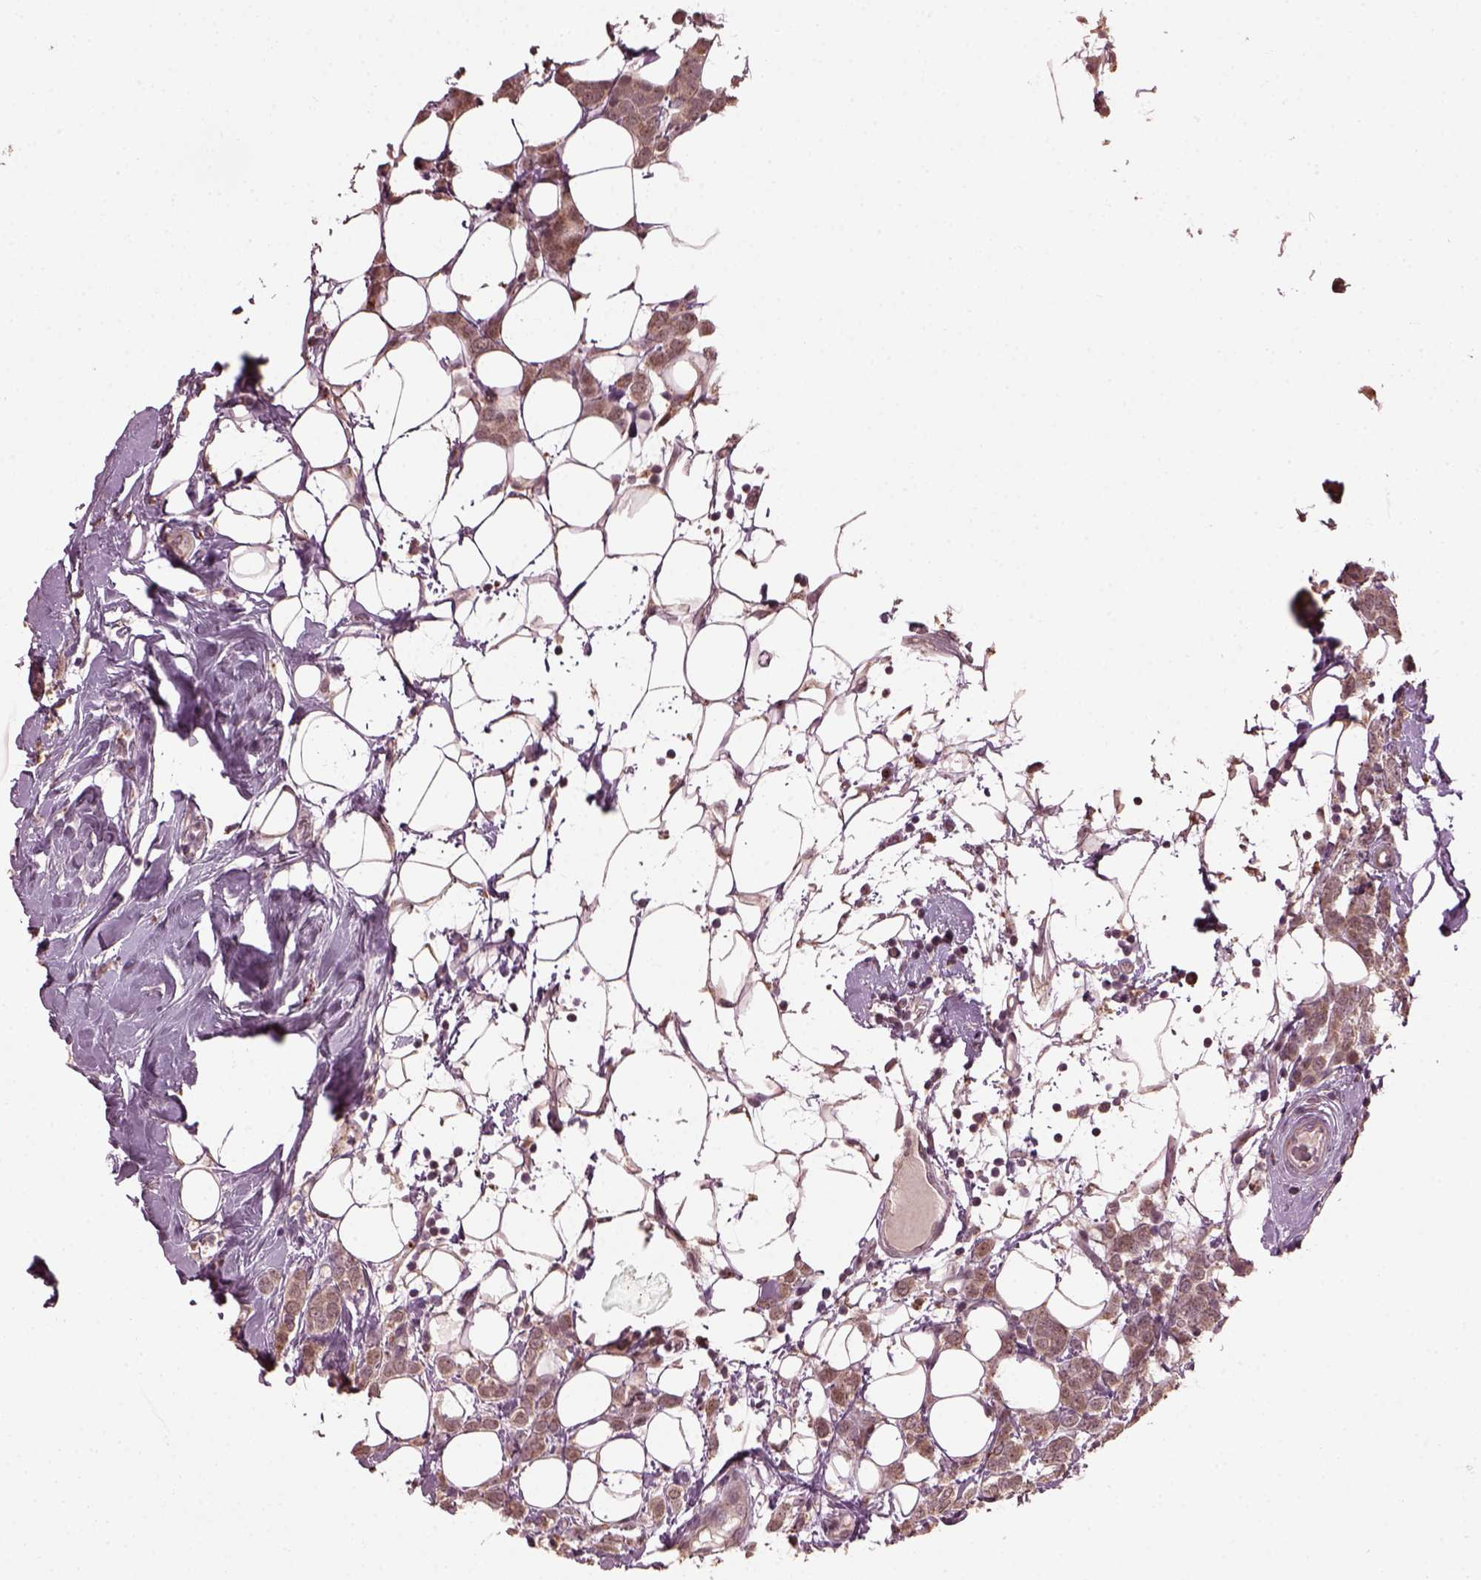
{"staining": {"intensity": "weak", "quantity": "25%-75%", "location": "cytoplasmic/membranous"}, "tissue": "breast cancer", "cell_type": "Tumor cells", "image_type": "cancer", "snomed": [{"axis": "morphology", "description": "Lobular carcinoma"}, {"axis": "topography", "description": "Breast"}], "caption": "Immunohistochemistry staining of breast lobular carcinoma, which shows low levels of weak cytoplasmic/membranous positivity in about 25%-75% of tumor cells indicating weak cytoplasmic/membranous protein expression. The staining was performed using DAB (brown) for protein detection and nuclei were counterstained in hematoxylin (blue).", "gene": "RUFY3", "patient": {"sex": "female", "age": 49}}